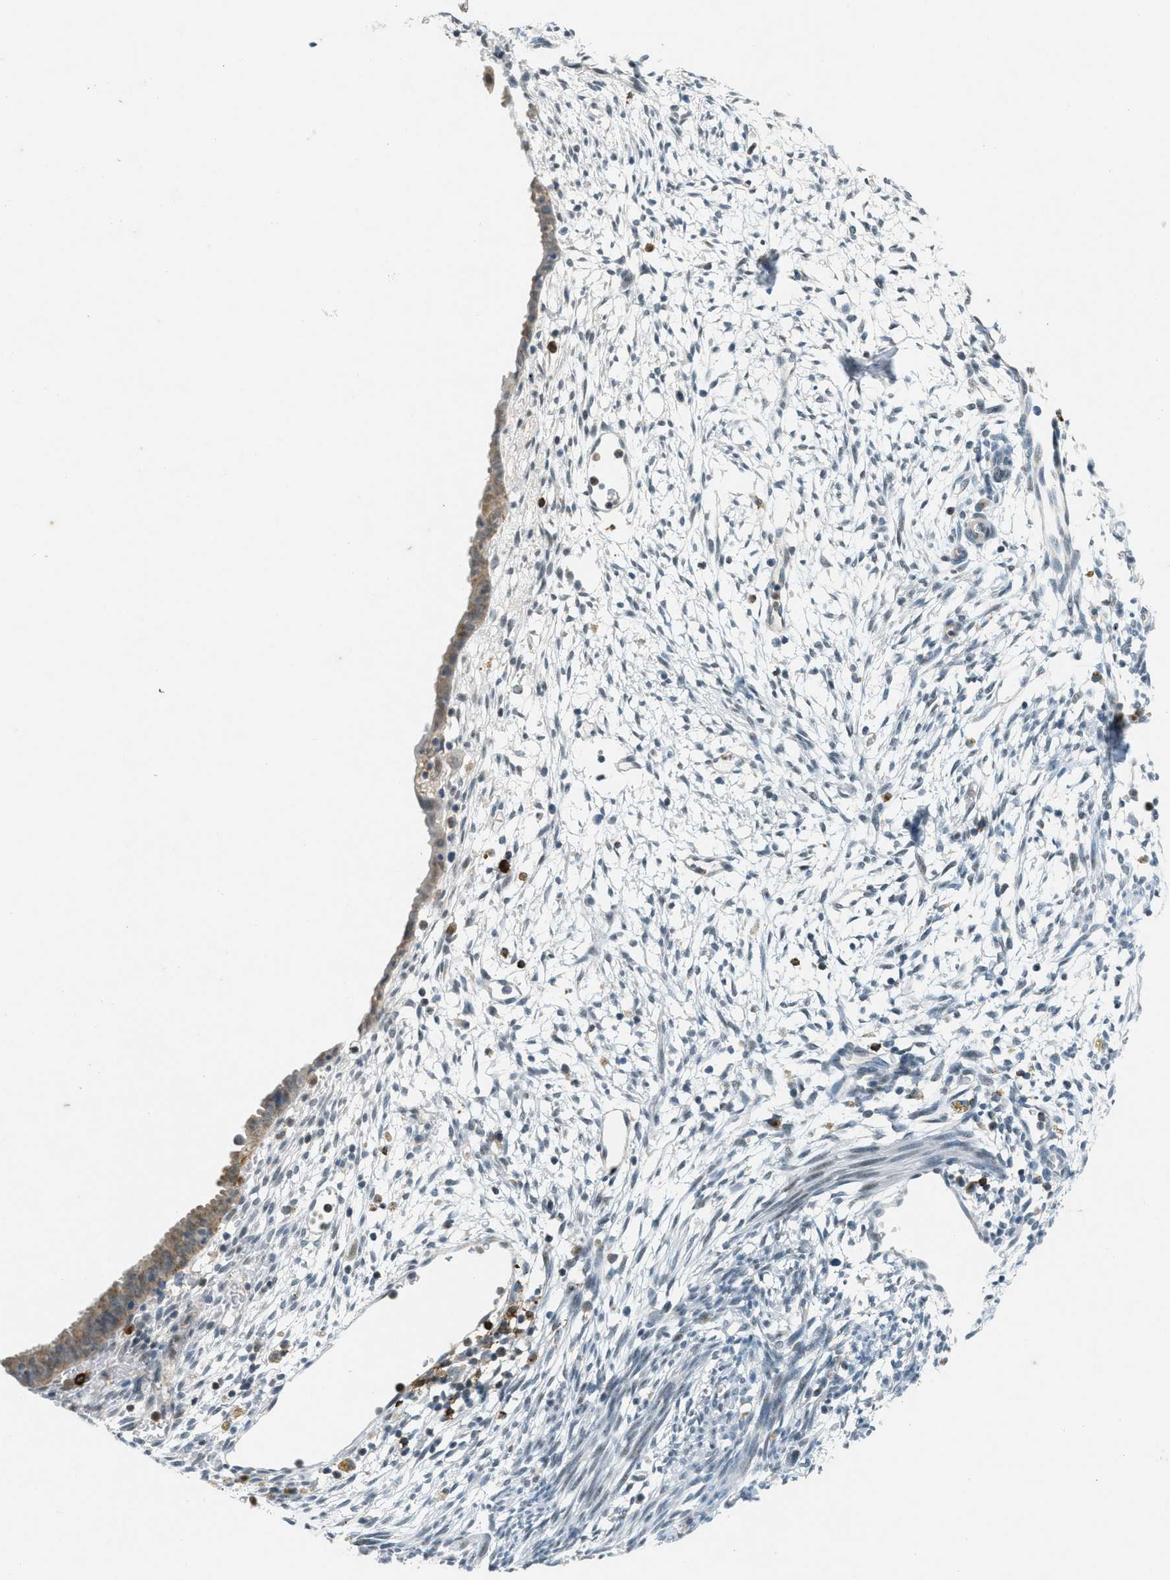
{"staining": {"intensity": "negative", "quantity": "none", "location": "none"}, "tissue": "endometrium", "cell_type": "Cells in endometrial stroma", "image_type": "normal", "snomed": [{"axis": "morphology", "description": "Normal tissue, NOS"}, {"axis": "morphology", "description": "Atrophy, NOS"}, {"axis": "topography", "description": "Uterus"}, {"axis": "topography", "description": "Endometrium"}], "caption": "An immunohistochemistry photomicrograph of unremarkable endometrium is shown. There is no staining in cells in endometrial stroma of endometrium.", "gene": "FYN", "patient": {"sex": "female", "age": 68}}